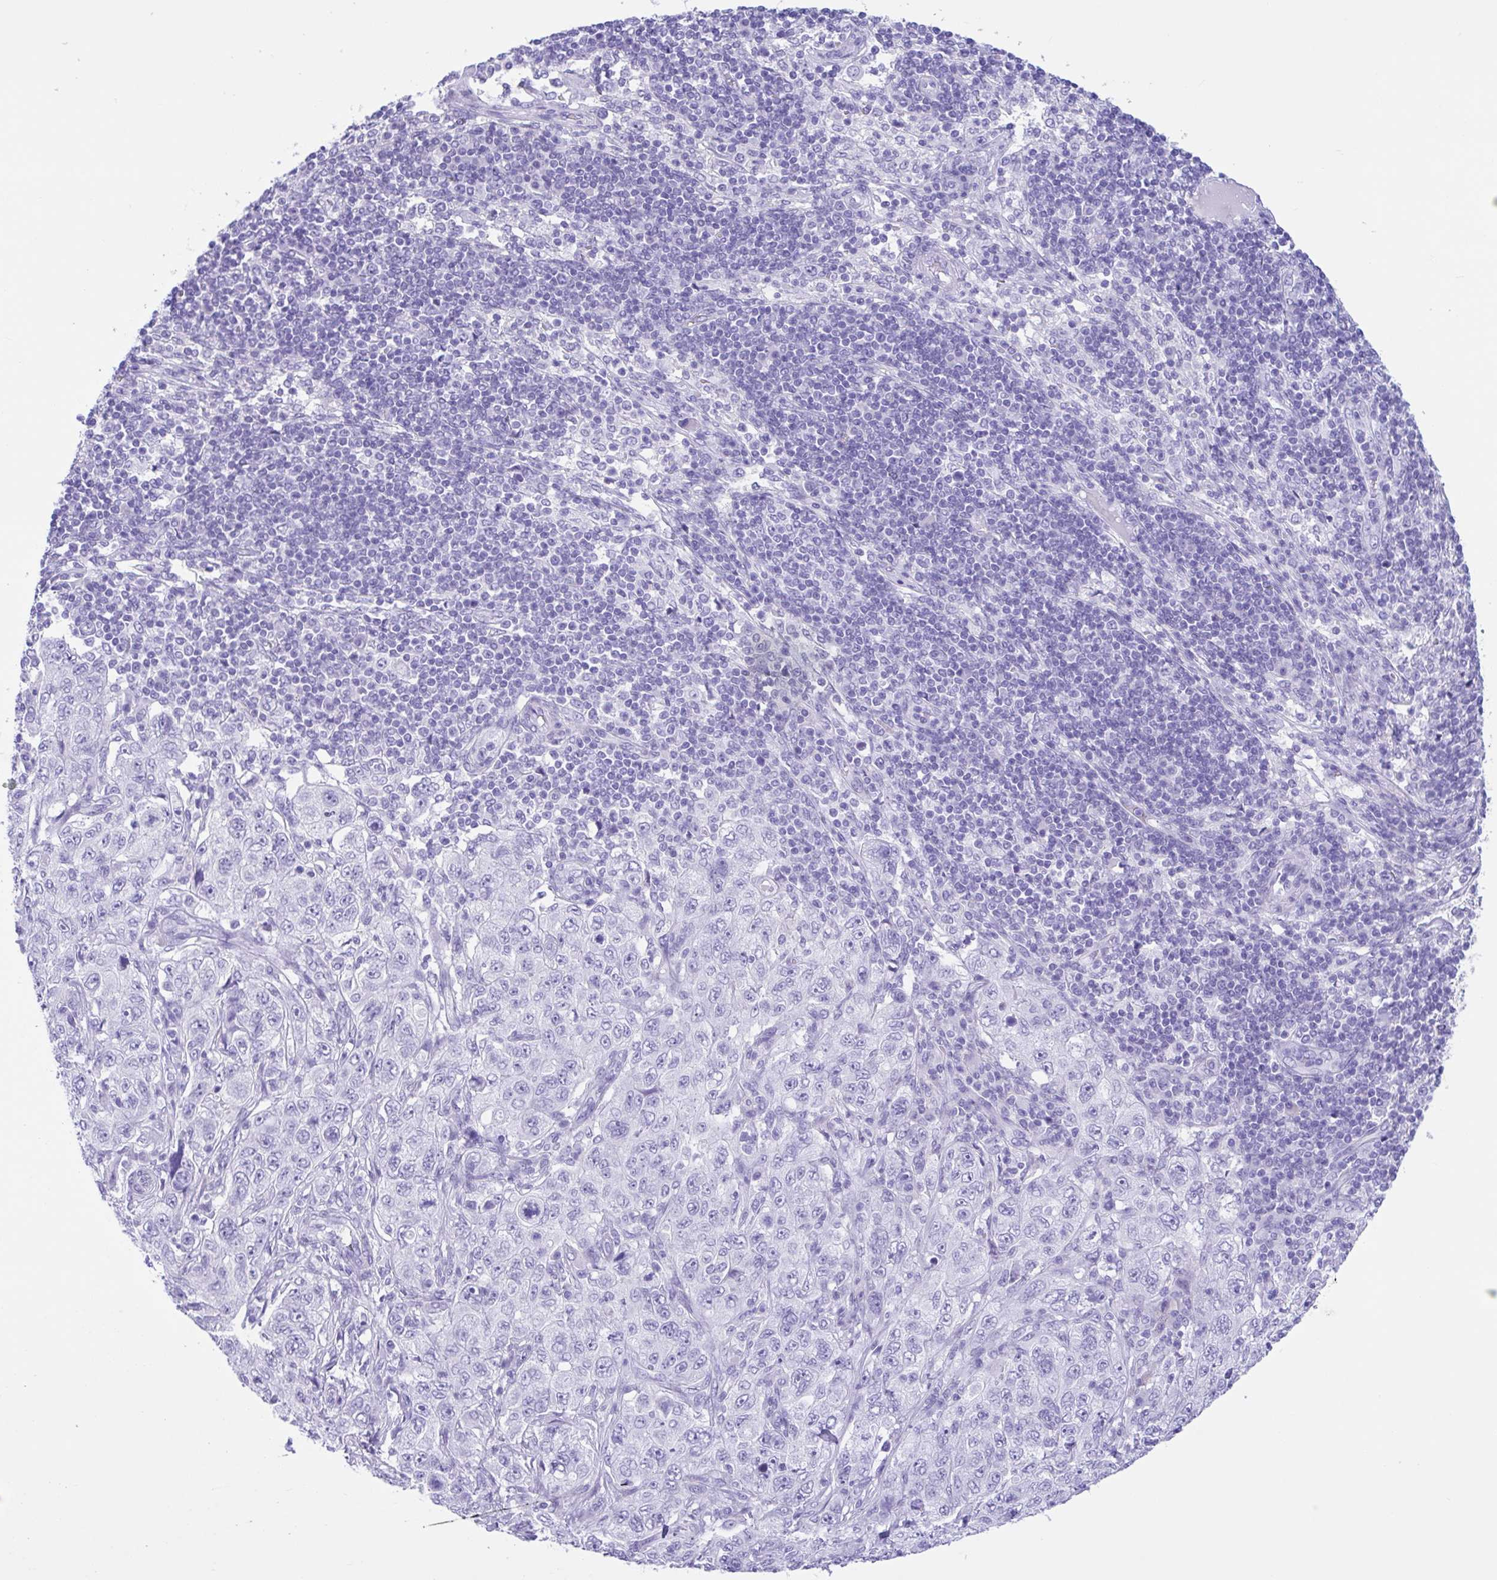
{"staining": {"intensity": "negative", "quantity": "none", "location": "none"}, "tissue": "pancreatic cancer", "cell_type": "Tumor cells", "image_type": "cancer", "snomed": [{"axis": "morphology", "description": "Adenocarcinoma, NOS"}, {"axis": "topography", "description": "Pancreas"}], "caption": "DAB immunohistochemical staining of human adenocarcinoma (pancreatic) demonstrates no significant expression in tumor cells. (DAB immunohistochemistry with hematoxylin counter stain).", "gene": "OR4N4", "patient": {"sex": "male", "age": 68}}